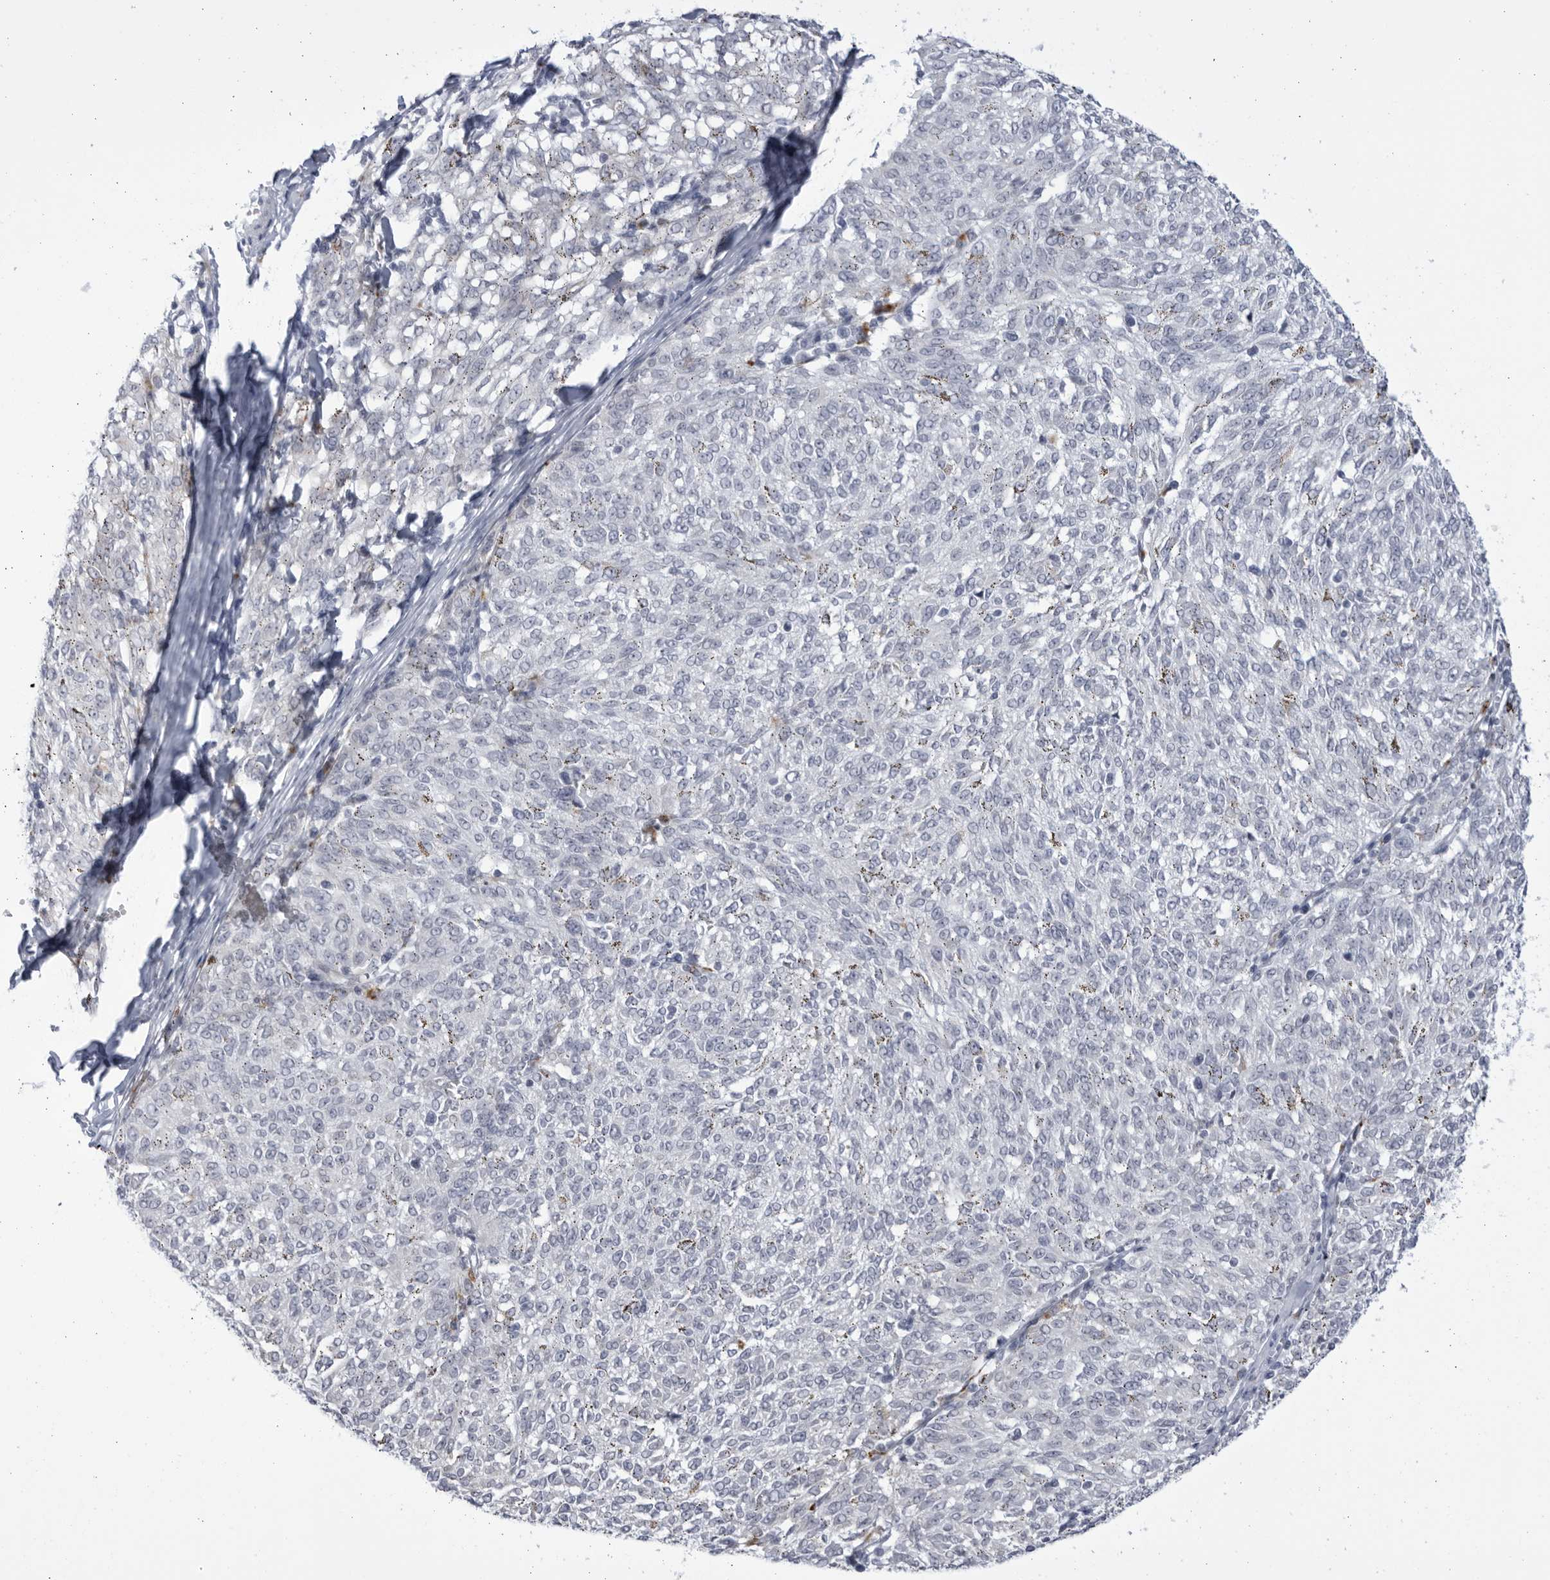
{"staining": {"intensity": "negative", "quantity": "none", "location": "none"}, "tissue": "melanoma", "cell_type": "Tumor cells", "image_type": "cancer", "snomed": [{"axis": "morphology", "description": "Malignant melanoma, NOS"}, {"axis": "topography", "description": "Skin"}], "caption": "Tumor cells are negative for brown protein staining in melanoma.", "gene": "CCDC181", "patient": {"sex": "female", "age": 72}}